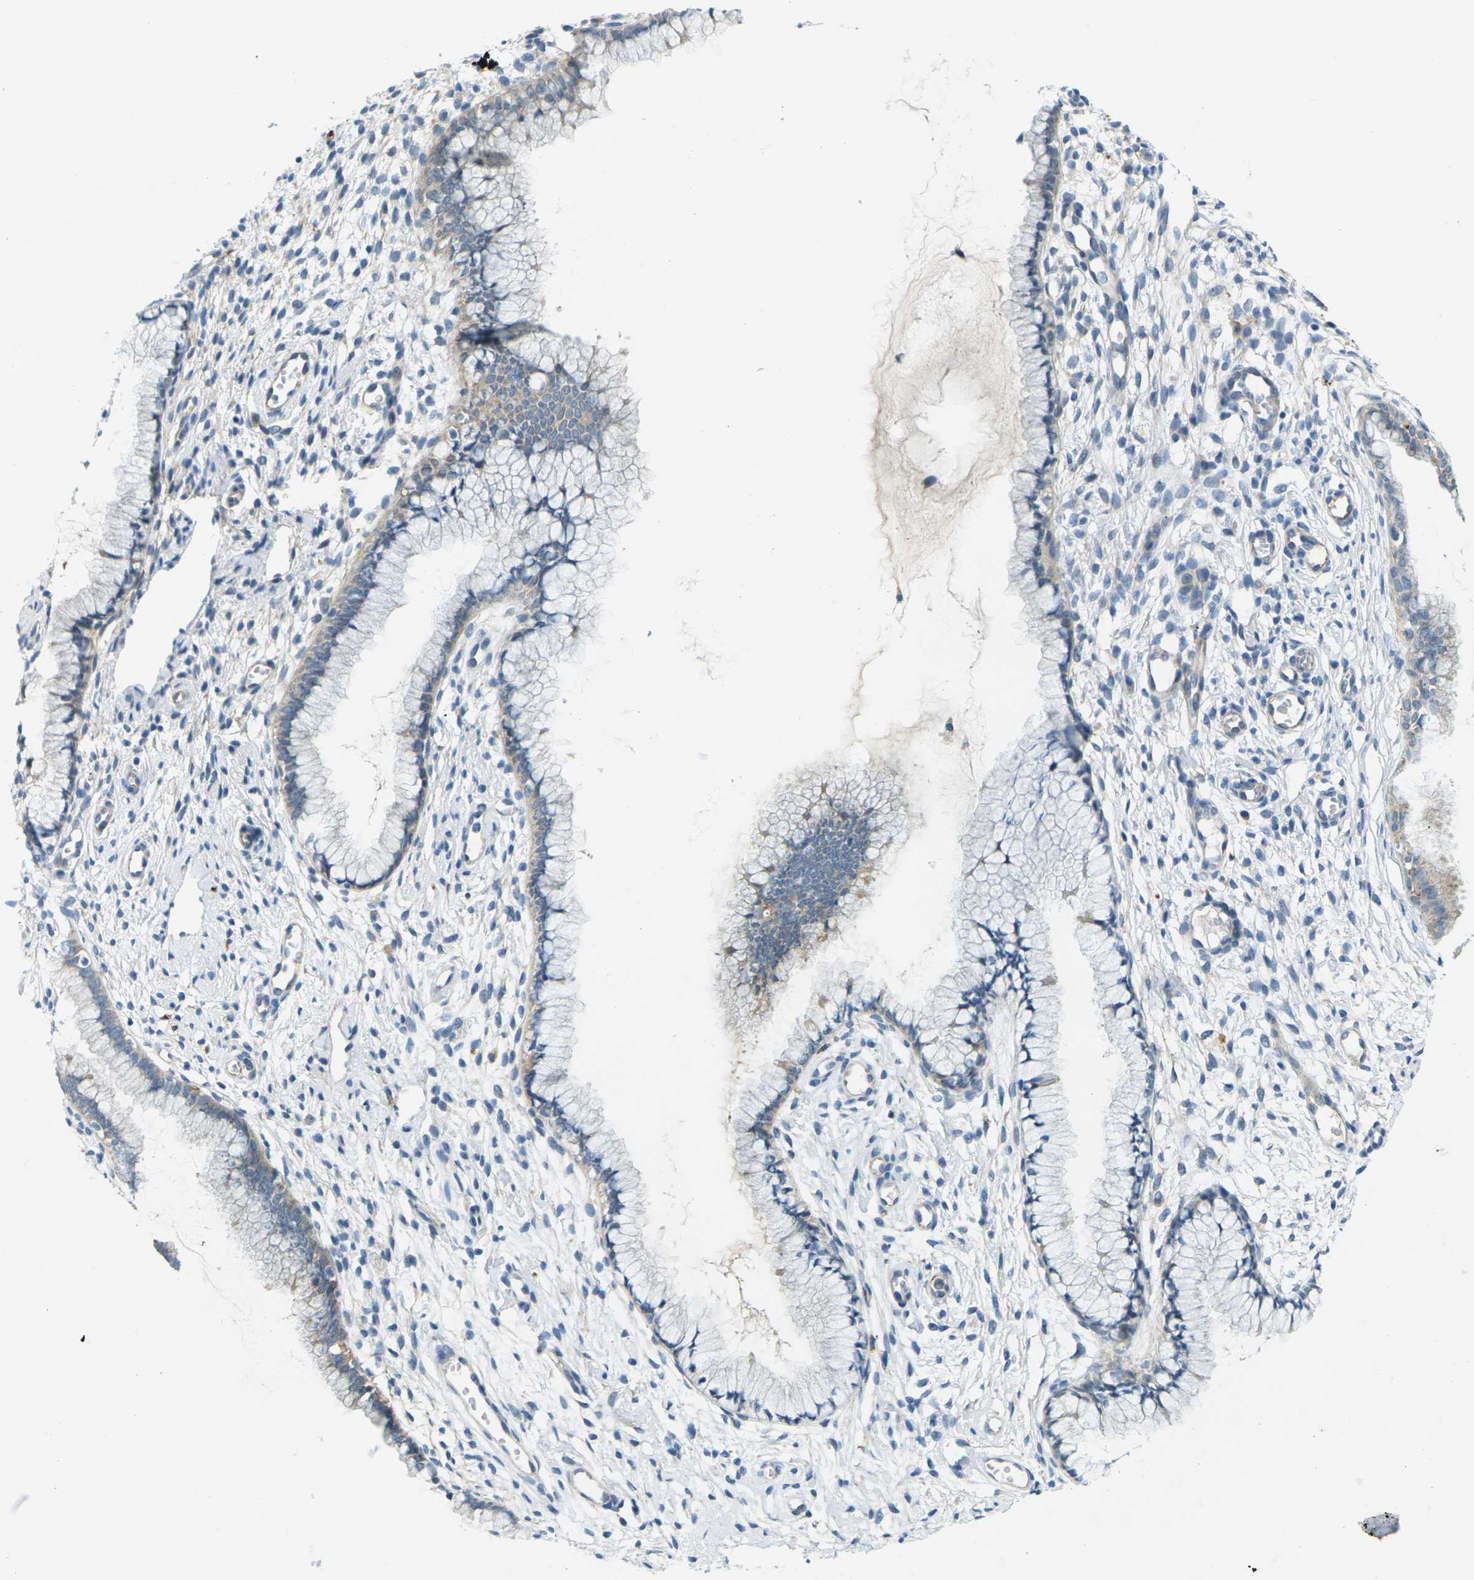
{"staining": {"intensity": "weak", "quantity": "25%-75%", "location": "cytoplasmic/membranous"}, "tissue": "cervix", "cell_type": "Glandular cells", "image_type": "normal", "snomed": [{"axis": "morphology", "description": "Normal tissue, NOS"}, {"axis": "topography", "description": "Cervix"}], "caption": "High-power microscopy captured an IHC histopathology image of unremarkable cervix, revealing weak cytoplasmic/membranous expression in approximately 25%-75% of glandular cells.", "gene": "CYP2C8", "patient": {"sex": "female", "age": 65}}